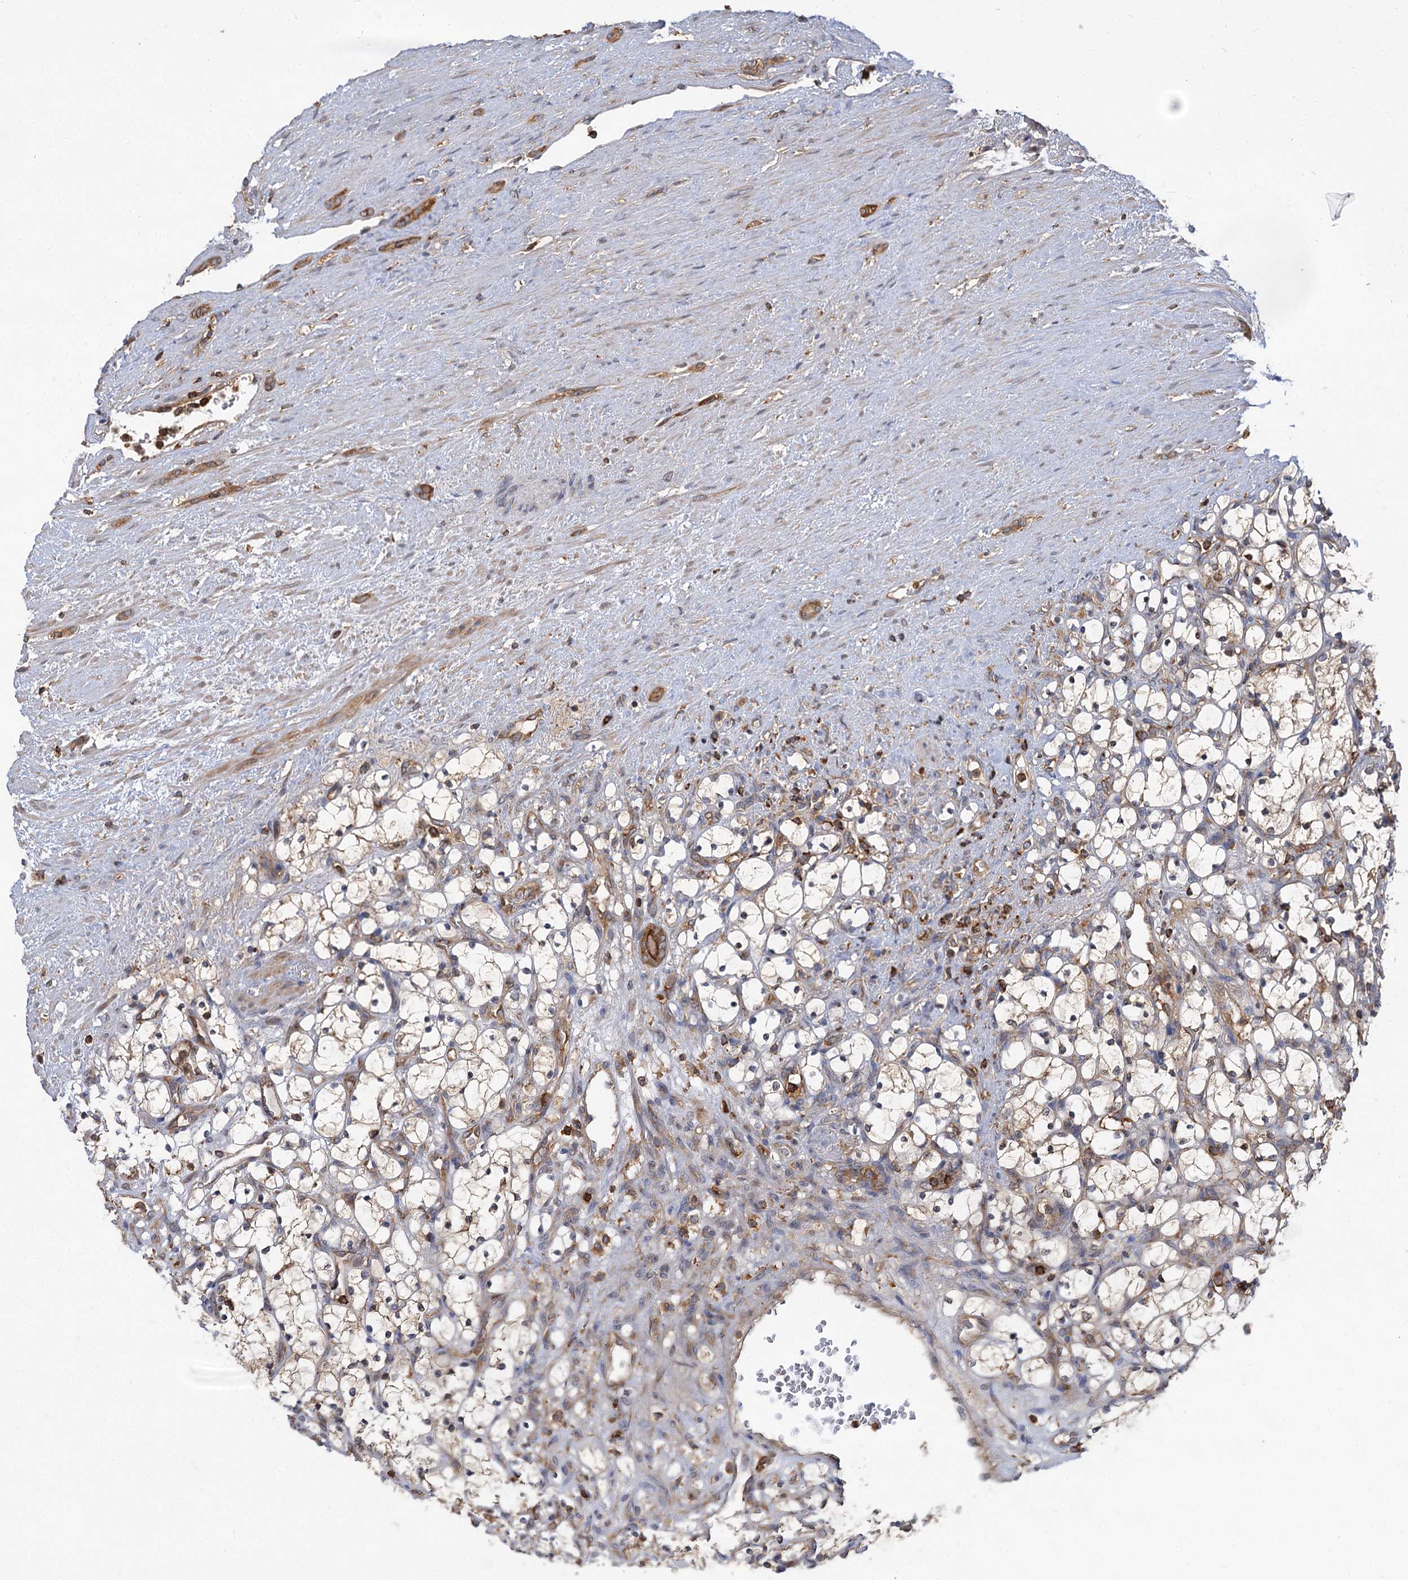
{"staining": {"intensity": "weak", "quantity": "25%-75%", "location": "cytoplasmic/membranous"}, "tissue": "renal cancer", "cell_type": "Tumor cells", "image_type": "cancer", "snomed": [{"axis": "morphology", "description": "Adenocarcinoma, NOS"}, {"axis": "topography", "description": "Kidney"}], "caption": "Renal cancer stained for a protein shows weak cytoplasmic/membranous positivity in tumor cells.", "gene": "PACS1", "patient": {"sex": "female", "age": 69}}